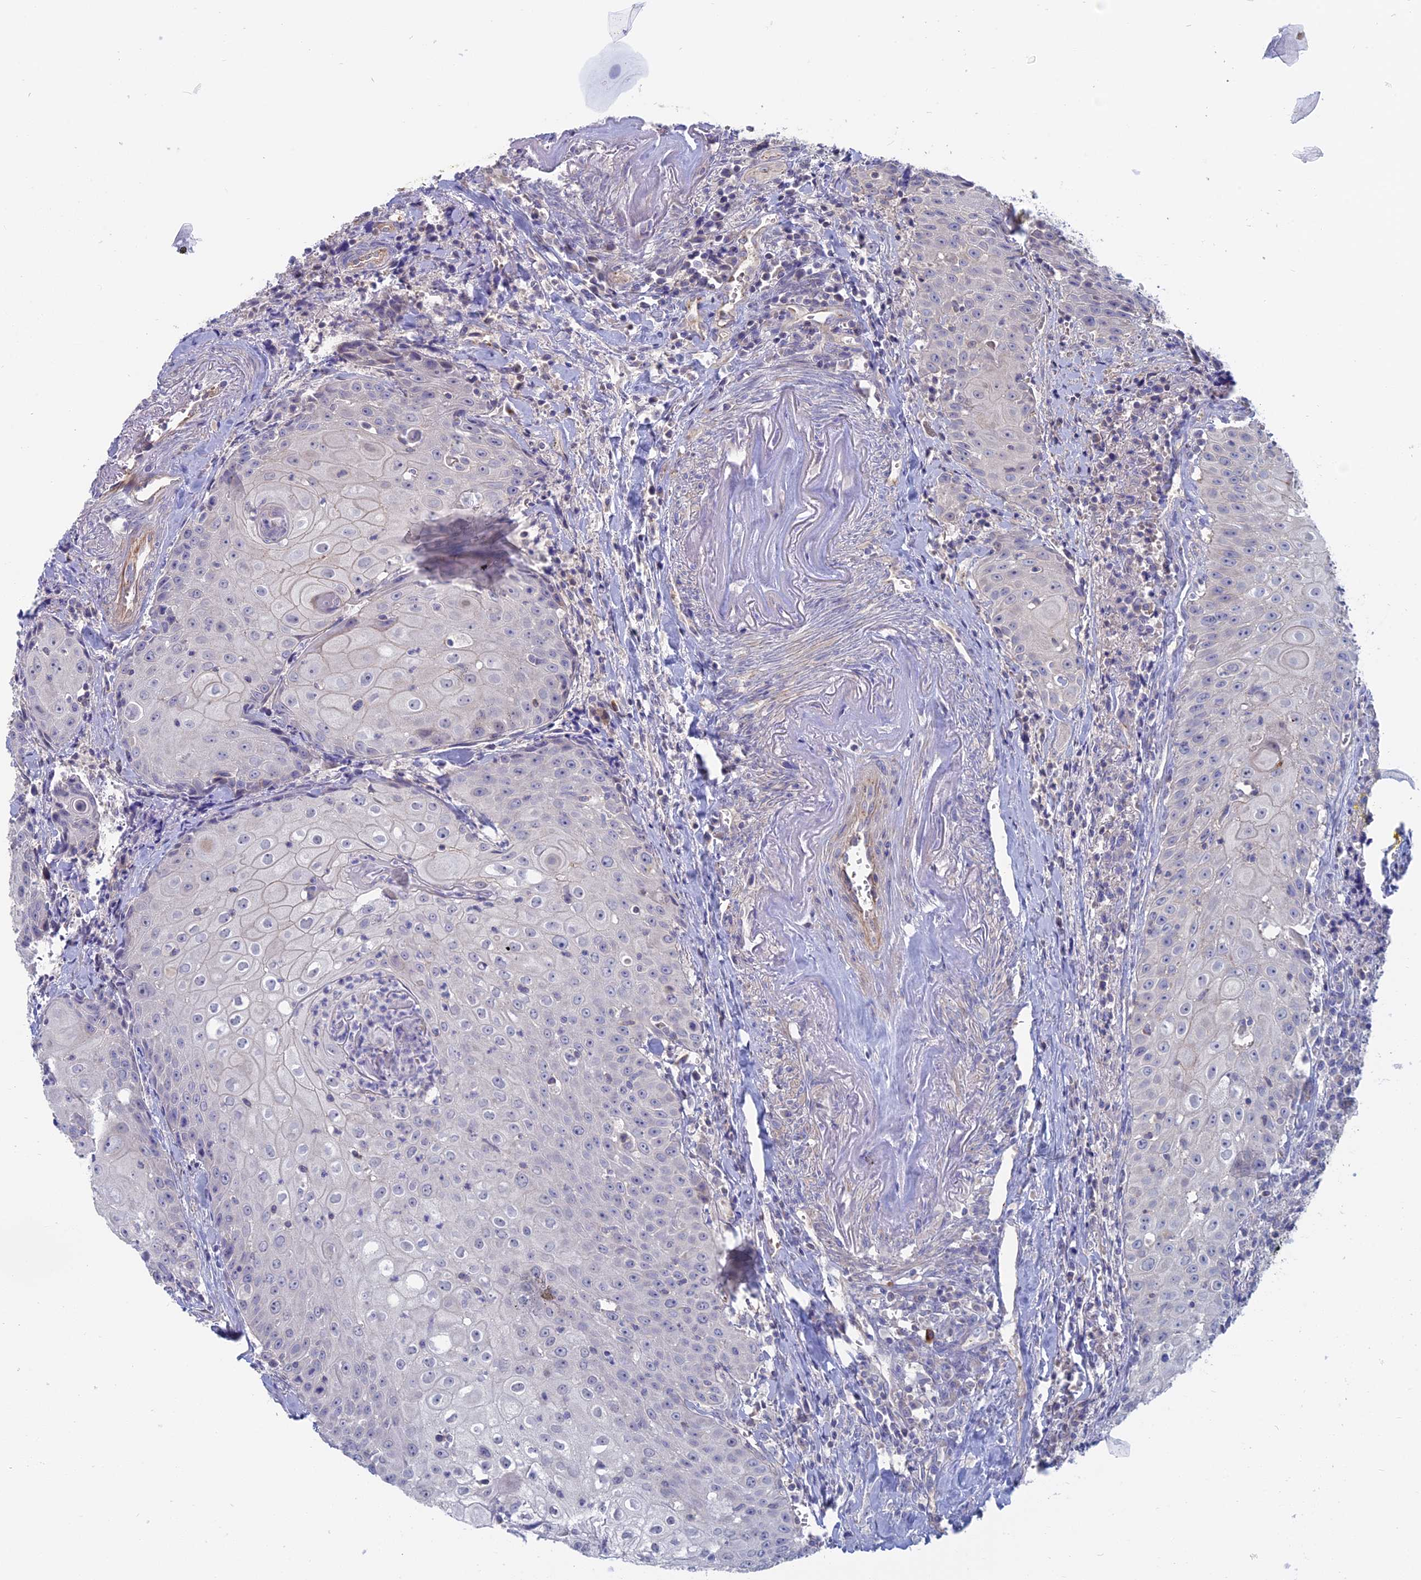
{"staining": {"intensity": "negative", "quantity": "none", "location": "none"}, "tissue": "head and neck cancer", "cell_type": "Tumor cells", "image_type": "cancer", "snomed": [{"axis": "morphology", "description": "Squamous cell carcinoma, NOS"}, {"axis": "topography", "description": "Oral tissue"}, {"axis": "topography", "description": "Head-Neck"}], "caption": "Tumor cells are negative for protein expression in human head and neck cancer (squamous cell carcinoma).", "gene": "TBC1D30", "patient": {"sex": "female", "age": 82}}